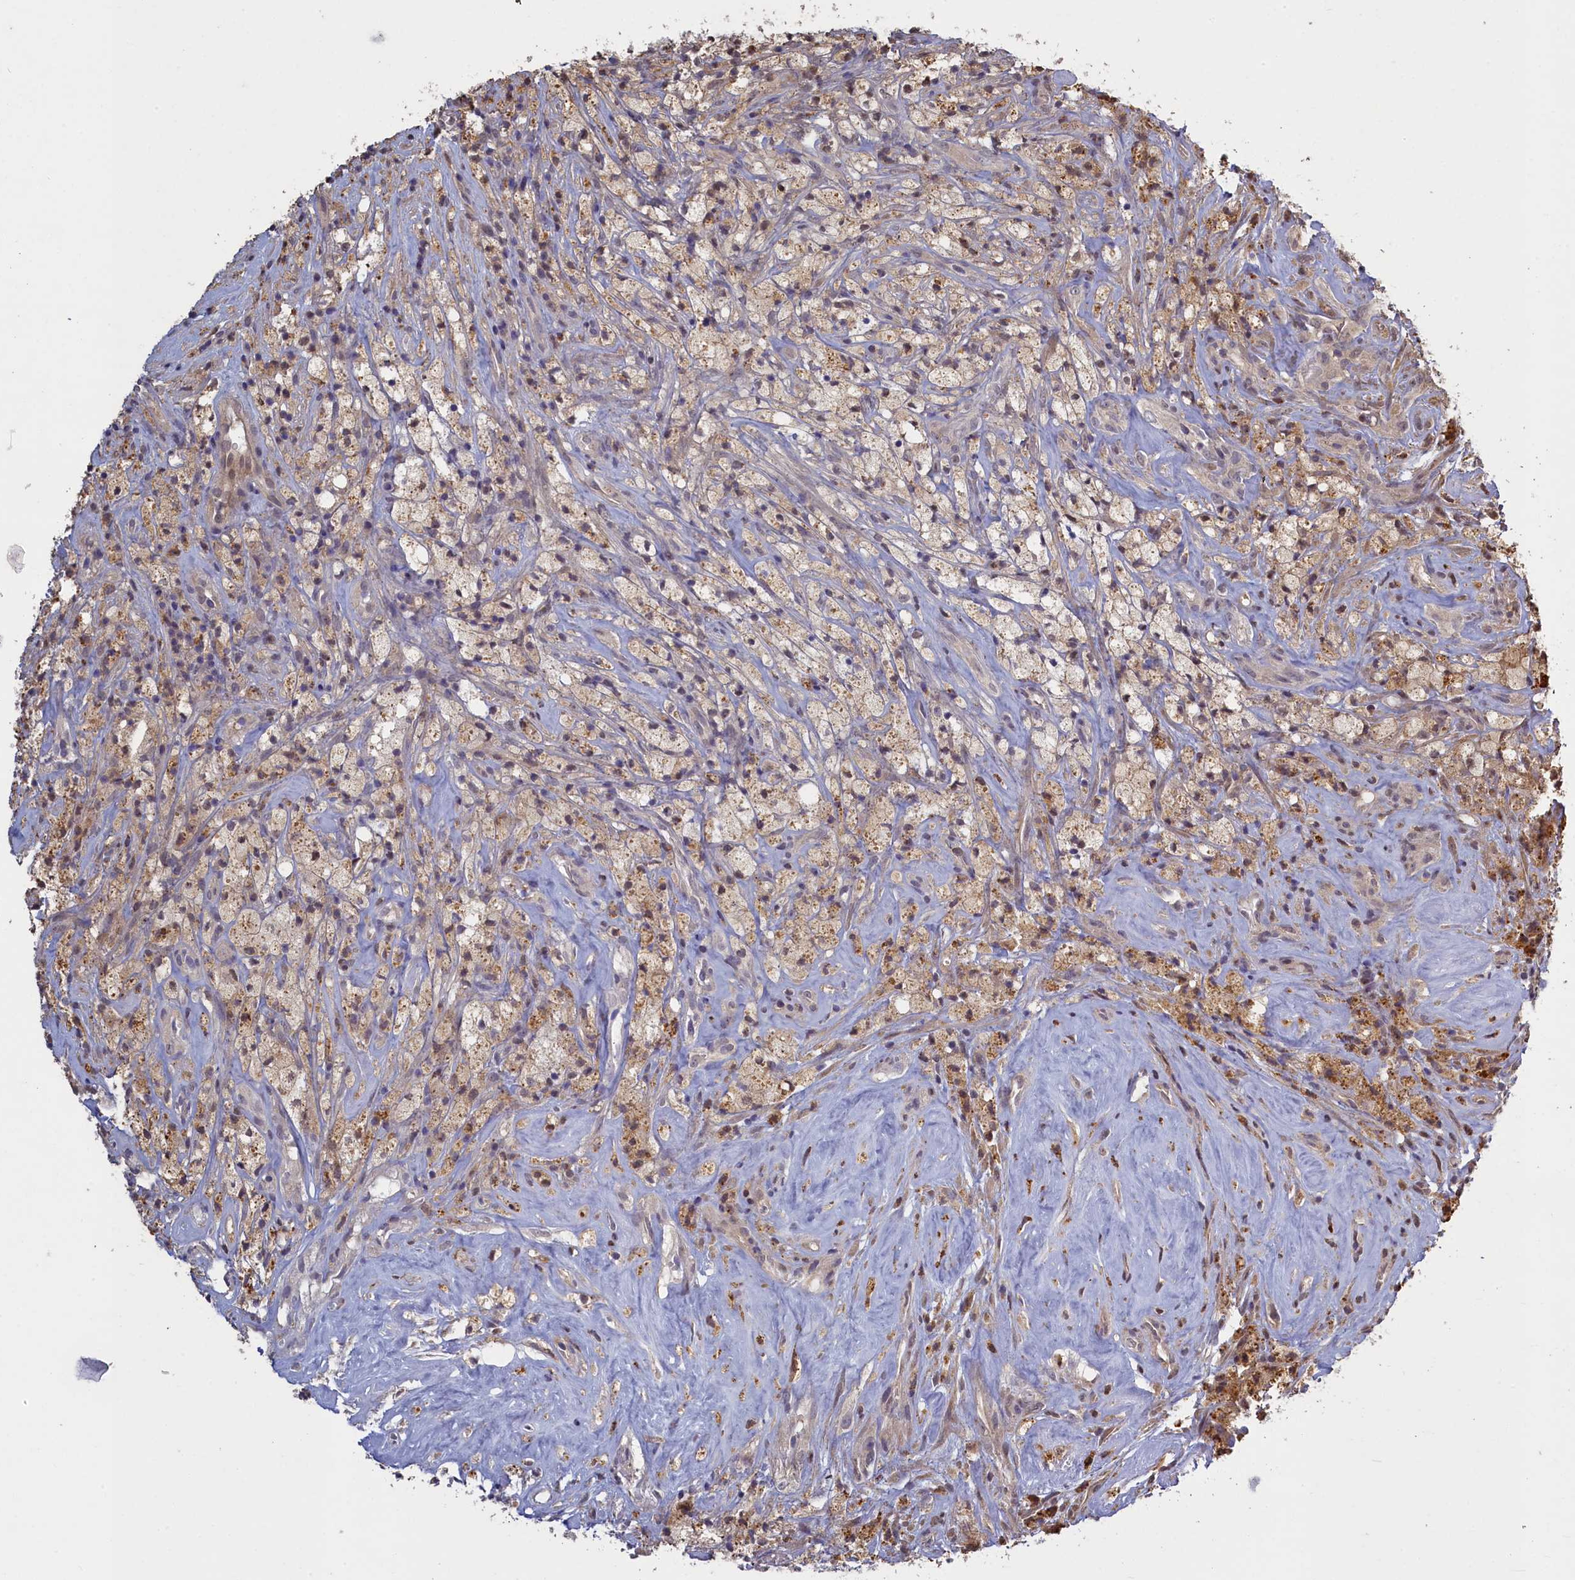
{"staining": {"intensity": "weak", "quantity": "25%-75%", "location": "cytoplasmic/membranous"}, "tissue": "glioma", "cell_type": "Tumor cells", "image_type": "cancer", "snomed": [{"axis": "morphology", "description": "Glioma, malignant, High grade"}, {"axis": "topography", "description": "Brain"}], "caption": "This image shows IHC staining of malignant high-grade glioma, with low weak cytoplasmic/membranous expression in about 25%-75% of tumor cells.", "gene": "UCHL3", "patient": {"sex": "male", "age": 69}}